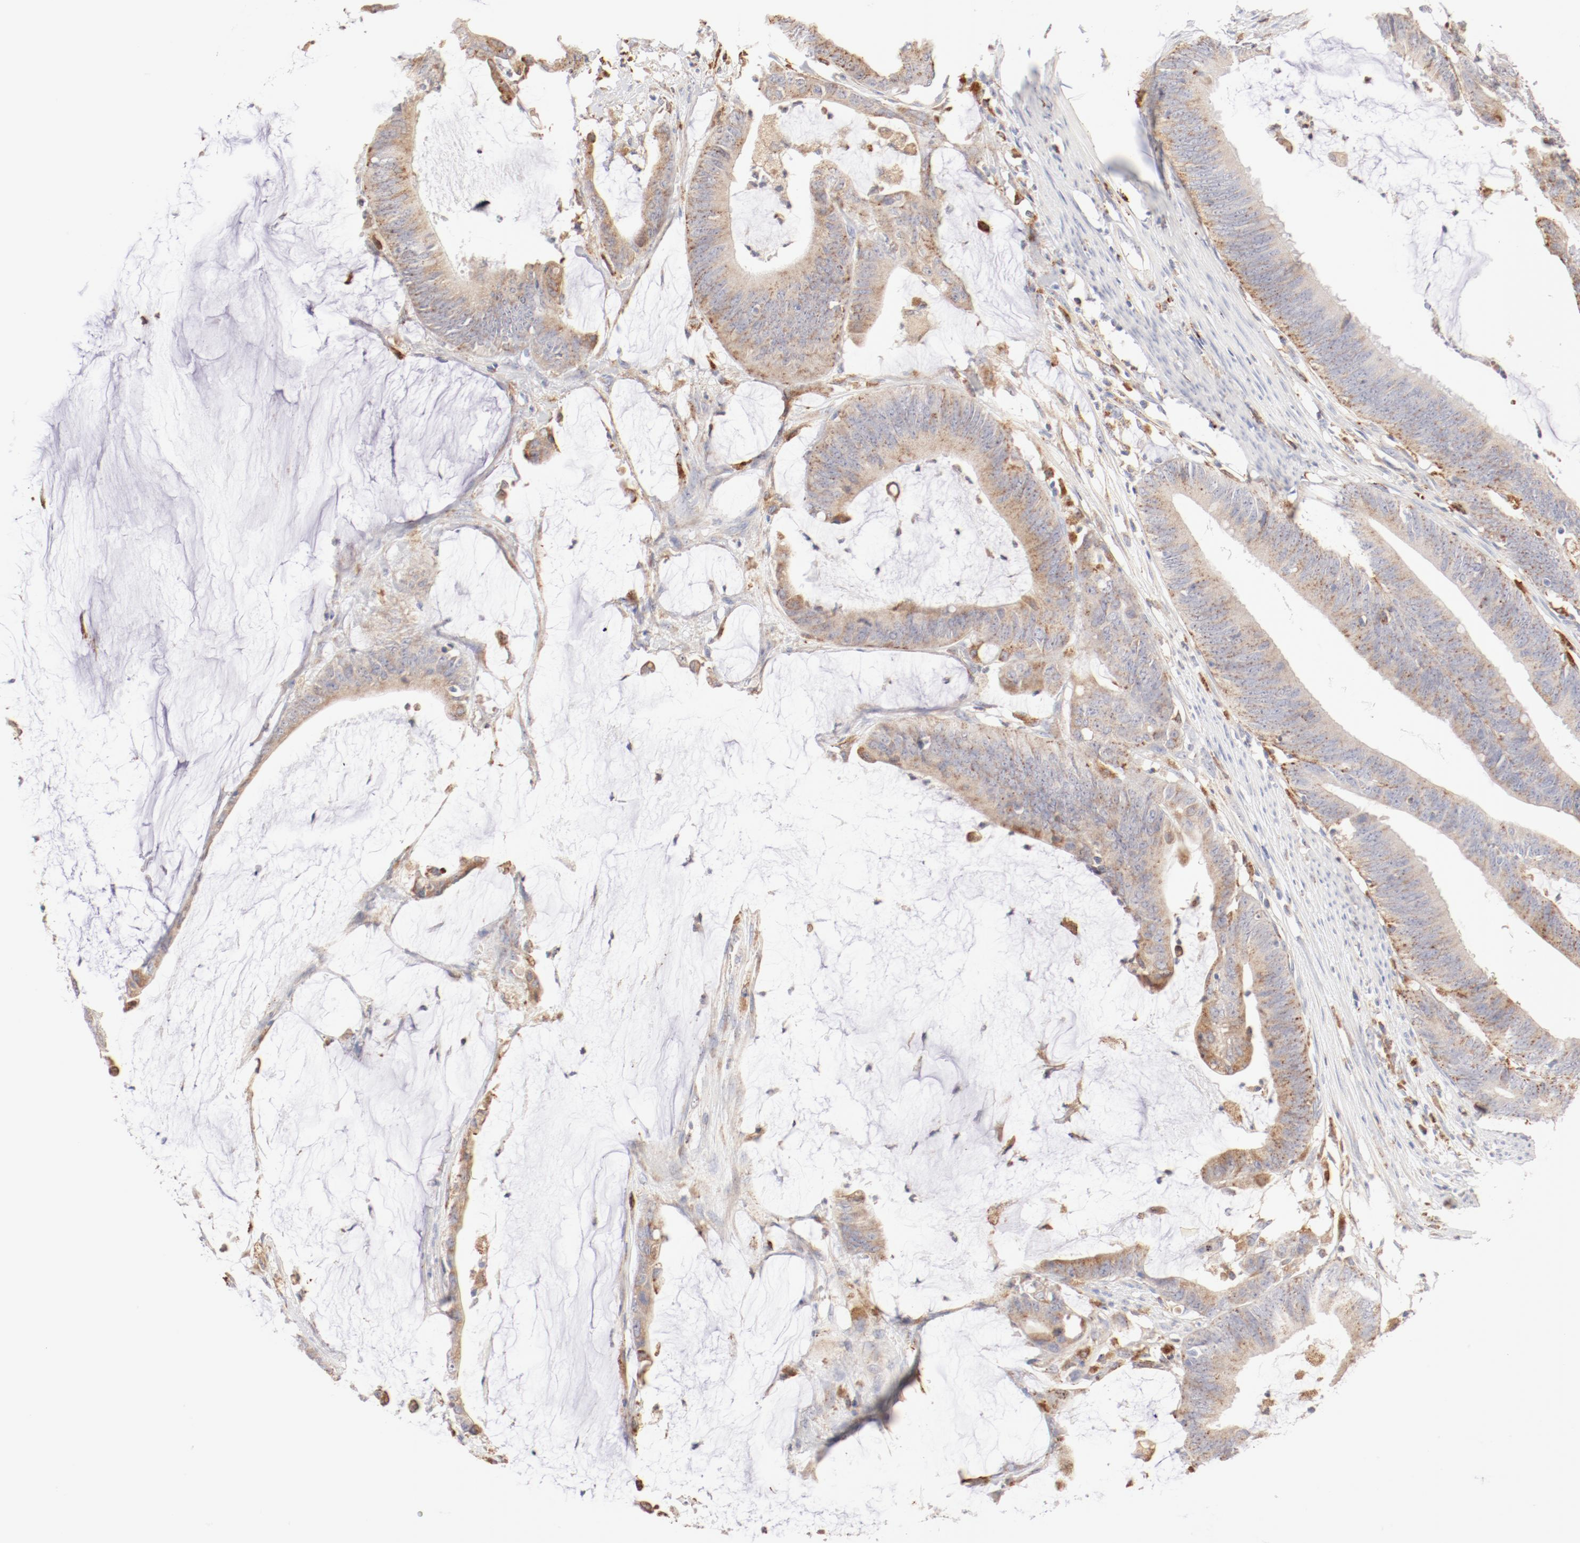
{"staining": {"intensity": "moderate", "quantity": ">75%", "location": "cytoplasmic/membranous"}, "tissue": "colorectal cancer", "cell_type": "Tumor cells", "image_type": "cancer", "snomed": [{"axis": "morphology", "description": "Adenocarcinoma, NOS"}, {"axis": "topography", "description": "Rectum"}], "caption": "Brown immunohistochemical staining in colorectal cancer displays moderate cytoplasmic/membranous expression in approximately >75% of tumor cells.", "gene": "CTSH", "patient": {"sex": "female", "age": 66}}